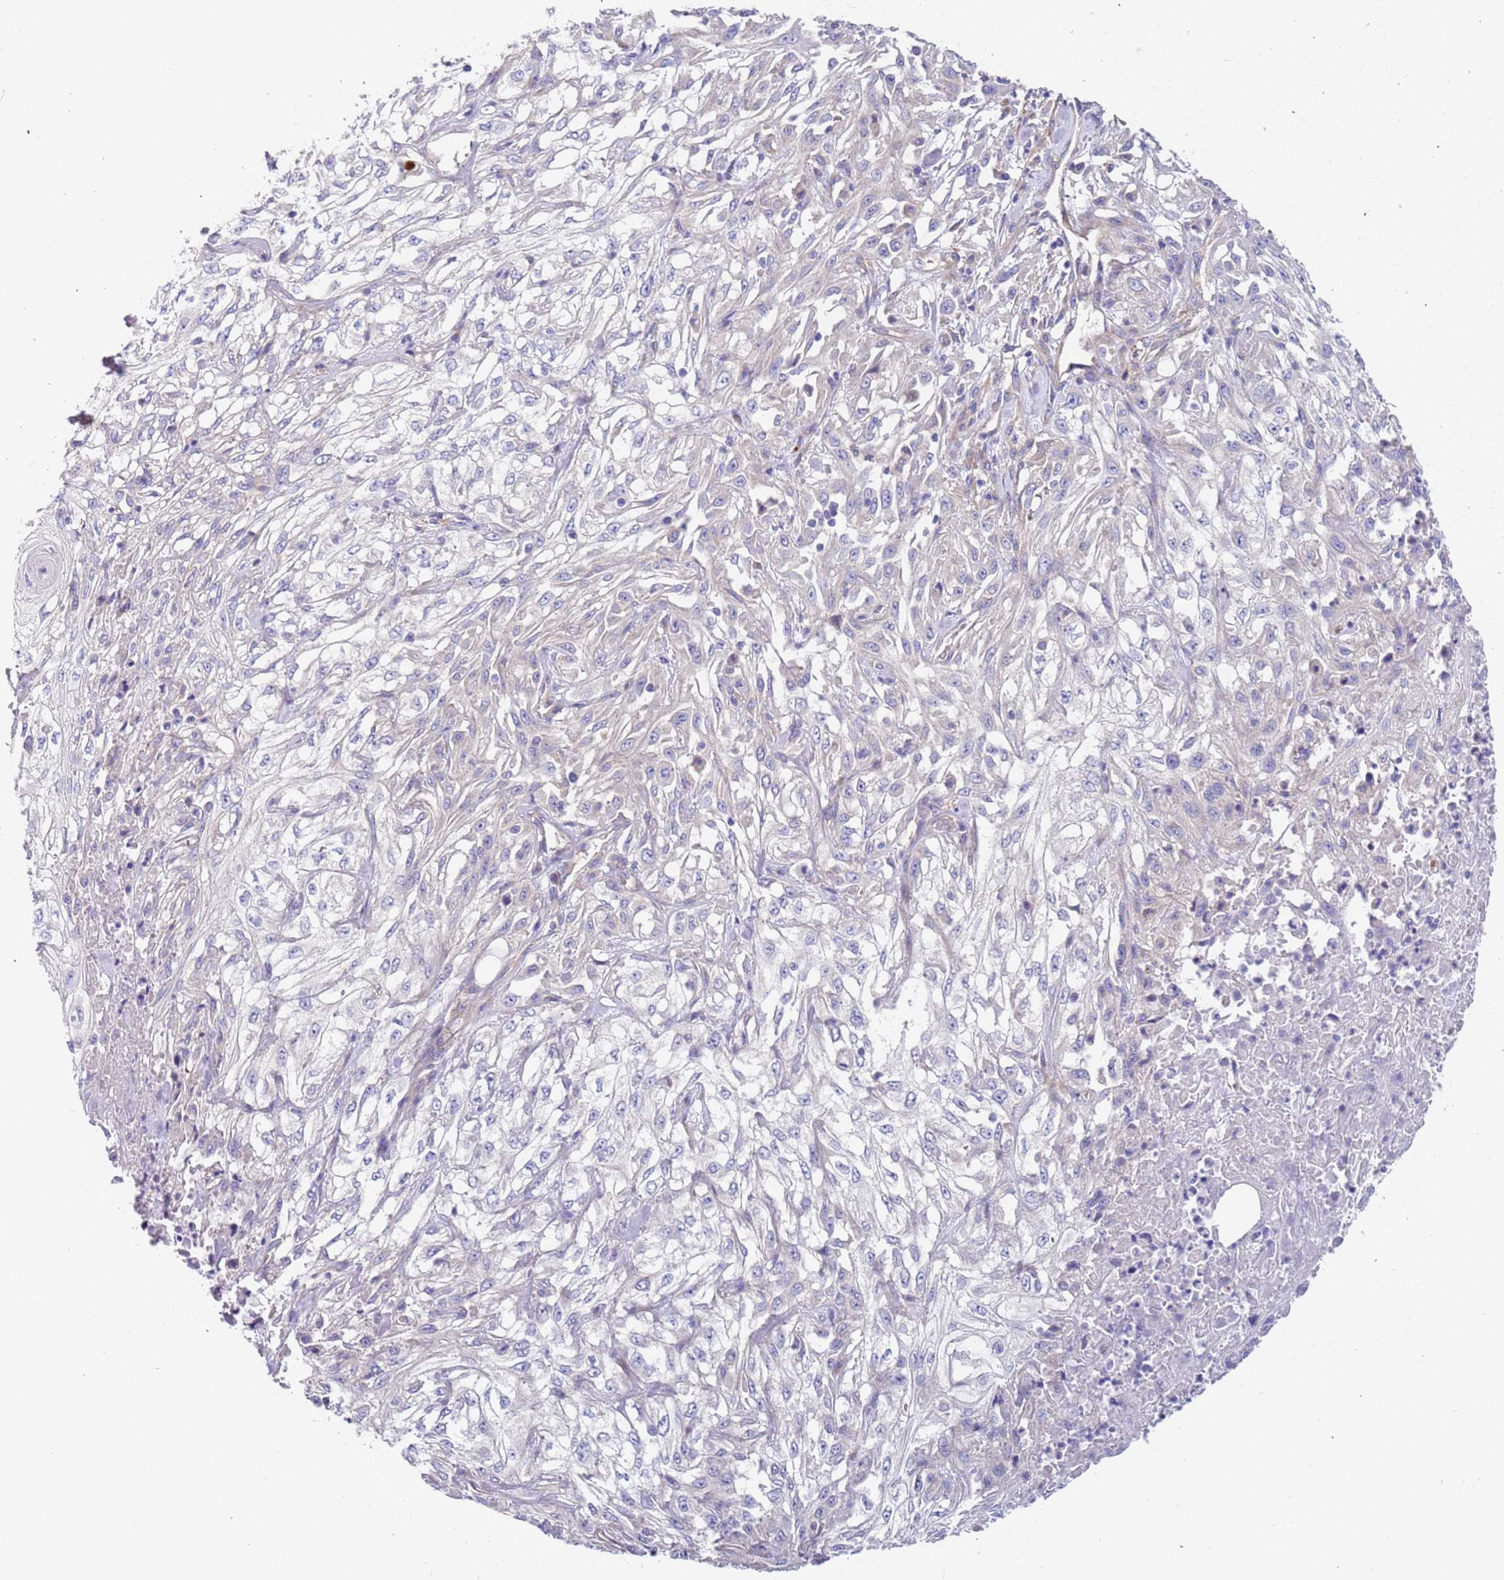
{"staining": {"intensity": "negative", "quantity": "none", "location": "none"}, "tissue": "skin cancer", "cell_type": "Tumor cells", "image_type": "cancer", "snomed": [{"axis": "morphology", "description": "Squamous cell carcinoma, NOS"}, {"axis": "morphology", "description": "Squamous cell carcinoma, metastatic, NOS"}, {"axis": "topography", "description": "Skin"}, {"axis": "topography", "description": "Lymph node"}], "caption": "Photomicrograph shows no protein staining in tumor cells of metastatic squamous cell carcinoma (skin) tissue.", "gene": "LAMB4", "patient": {"sex": "male", "age": 75}}